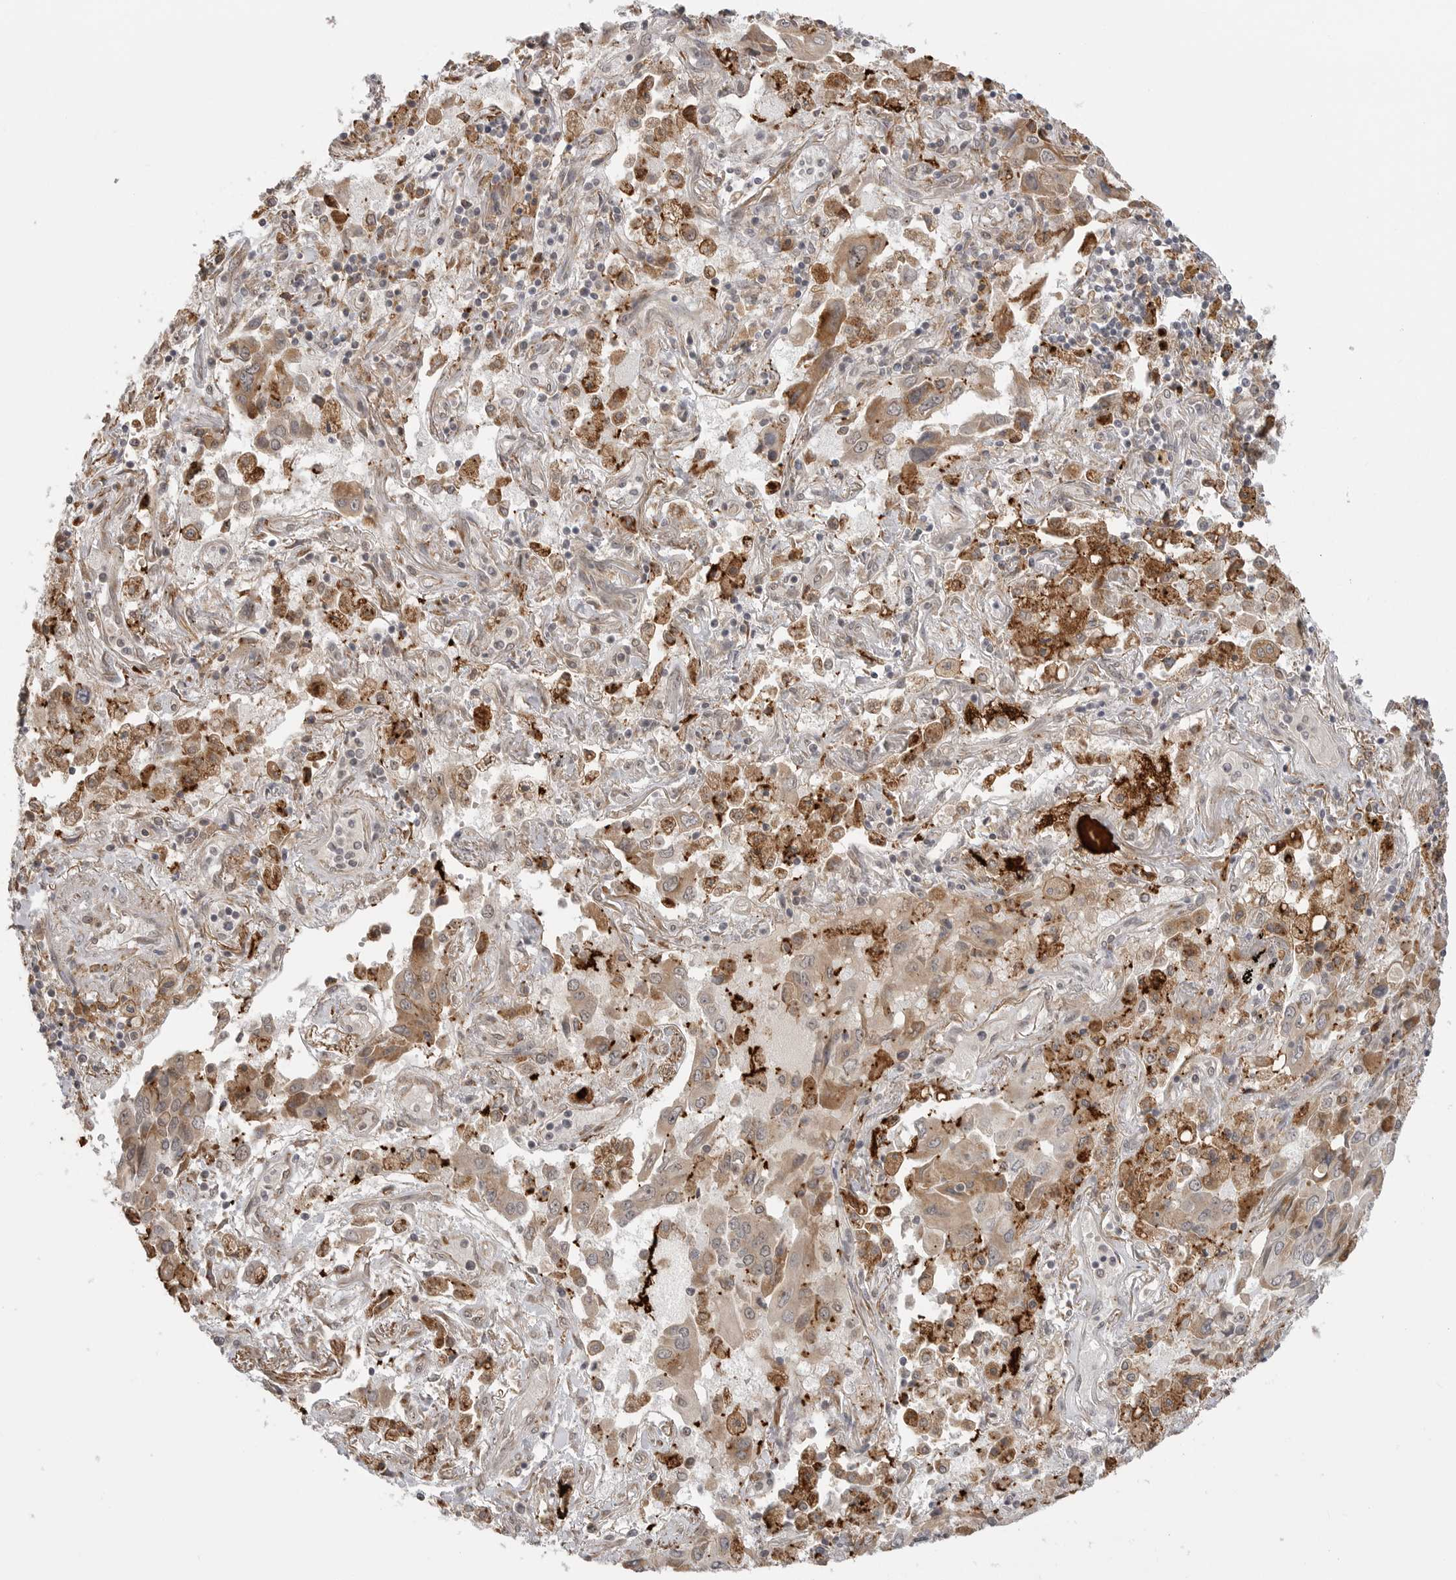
{"staining": {"intensity": "moderate", "quantity": "25%-75%", "location": "cytoplasmic/membranous"}, "tissue": "lung cancer", "cell_type": "Tumor cells", "image_type": "cancer", "snomed": [{"axis": "morphology", "description": "Adenocarcinoma, NOS"}, {"axis": "topography", "description": "Lung"}], "caption": "The immunohistochemical stain highlights moderate cytoplasmic/membranous positivity in tumor cells of lung adenocarcinoma tissue.", "gene": "KALRN", "patient": {"sex": "female", "age": 65}}